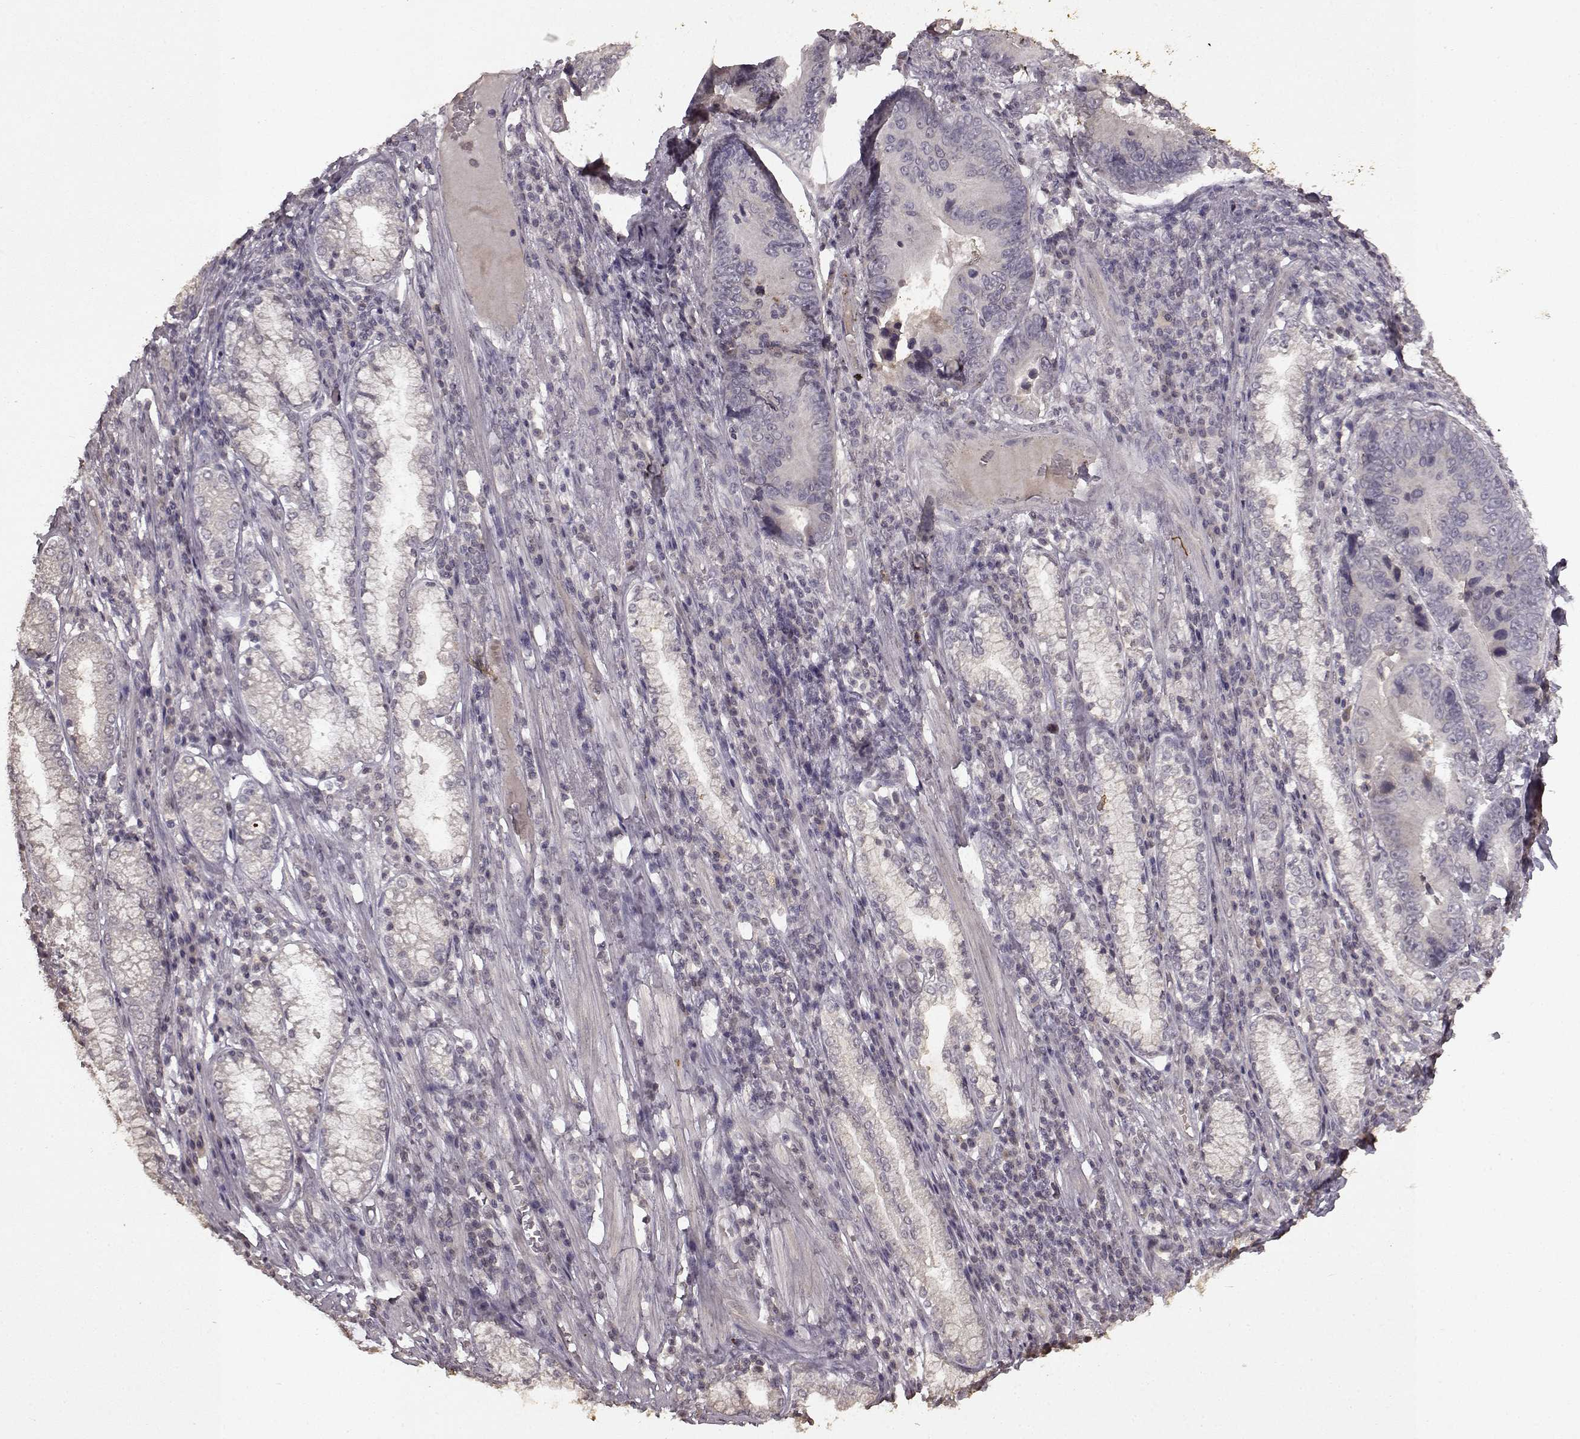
{"staining": {"intensity": "negative", "quantity": "none", "location": "none"}, "tissue": "stomach cancer", "cell_type": "Tumor cells", "image_type": "cancer", "snomed": [{"axis": "morphology", "description": "Adenocarcinoma, NOS"}, {"axis": "topography", "description": "Stomach"}], "caption": "Immunohistochemistry of human stomach cancer (adenocarcinoma) exhibits no staining in tumor cells.", "gene": "LHB", "patient": {"sex": "male", "age": 84}}